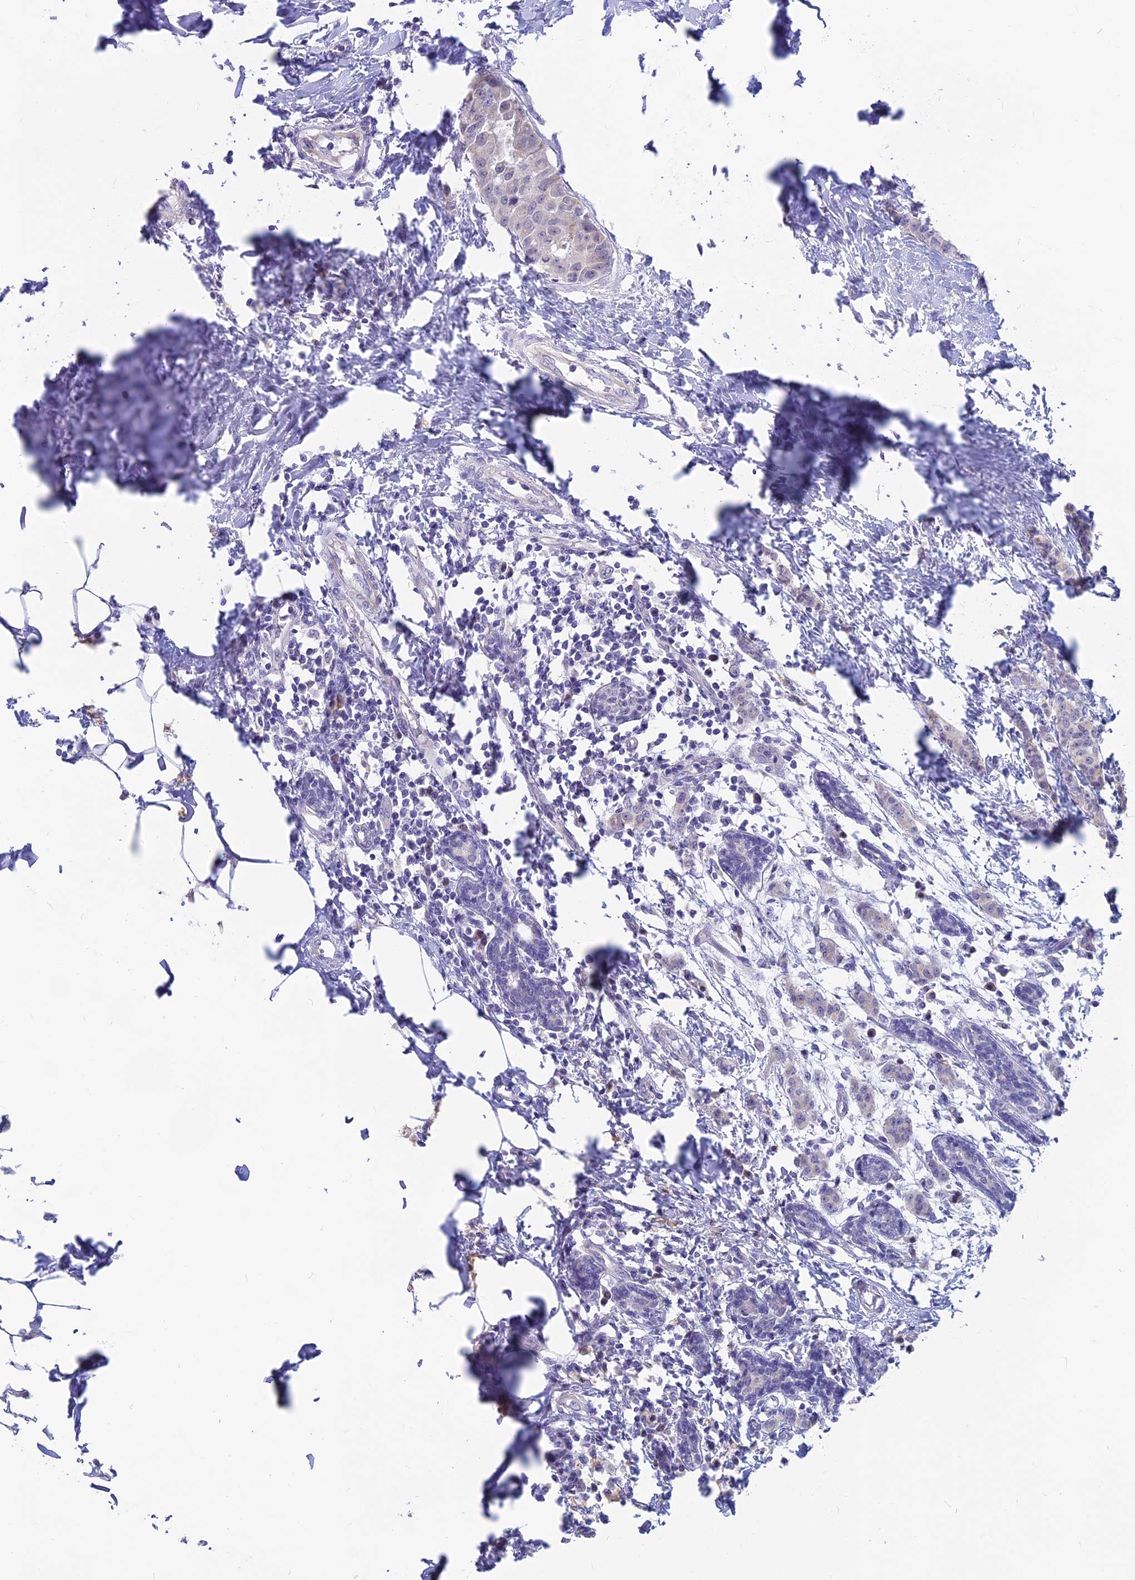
{"staining": {"intensity": "negative", "quantity": "none", "location": "none"}, "tissue": "breast cancer", "cell_type": "Tumor cells", "image_type": "cancer", "snomed": [{"axis": "morphology", "description": "Duct carcinoma"}, {"axis": "topography", "description": "Breast"}], "caption": "Immunohistochemical staining of human breast cancer reveals no significant positivity in tumor cells.", "gene": "SNTN", "patient": {"sex": "female", "age": 40}}